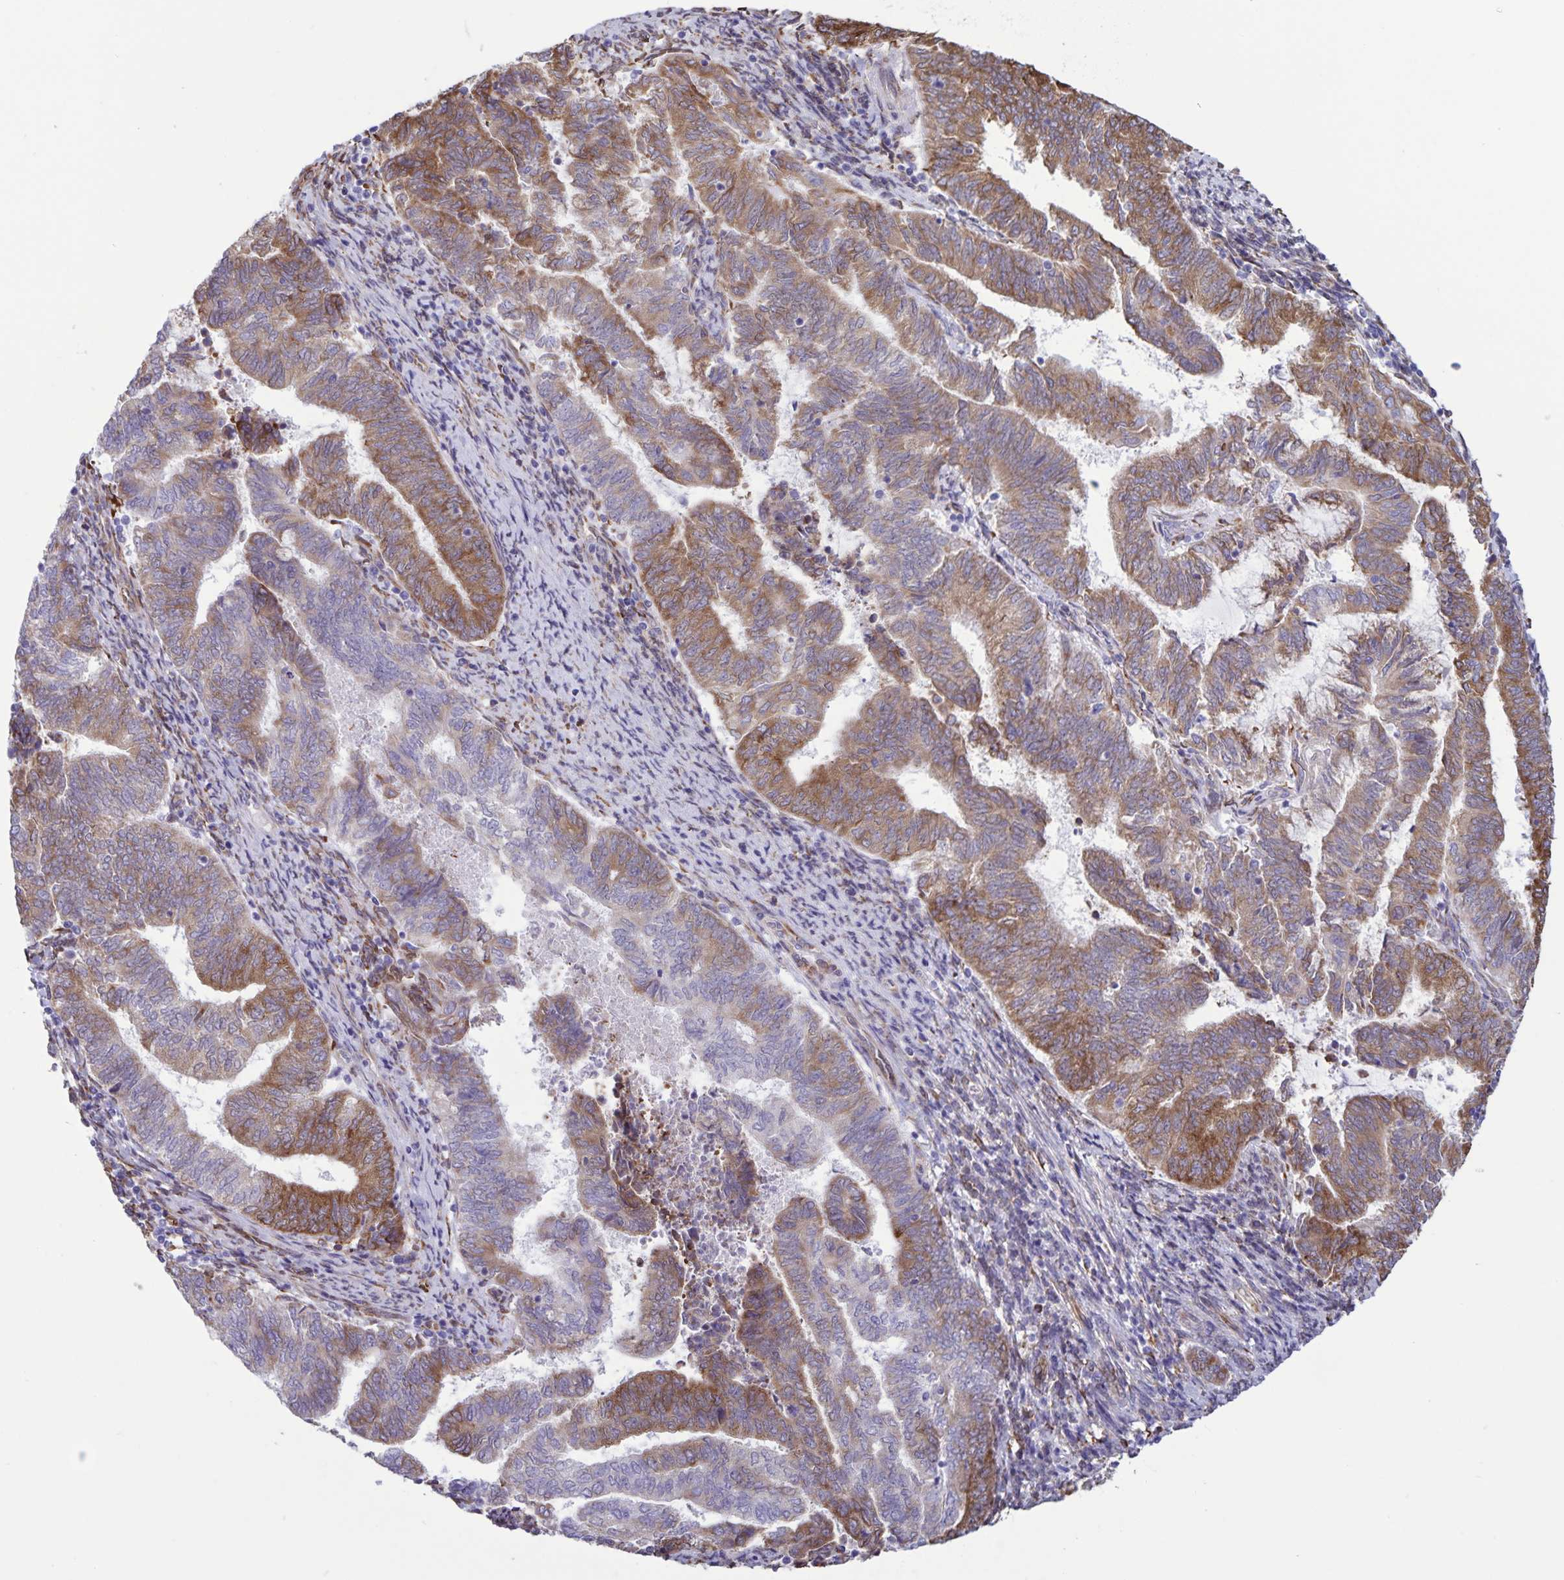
{"staining": {"intensity": "moderate", "quantity": "25%-75%", "location": "cytoplasmic/membranous"}, "tissue": "endometrial cancer", "cell_type": "Tumor cells", "image_type": "cancer", "snomed": [{"axis": "morphology", "description": "Adenocarcinoma, NOS"}, {"axis": "topography", "description": "Endometrium"}], "caption": "High-magnification brightfield microscopy of adenocarcinoma (endometrial) stained with DAB (3,3'-diaminobenzidine) (brown) and counterstained with hematoxylin (blue). tumor cells exhibit moderate cytoplasmic/membranous staining is identified in approximately25%-75% of cells. Using DAB (3,3'-diaminobenzidine) (brown) and hematoxylin (blue) stains, captured at high magnification using brightfield microscopy.", "gene": "RCN1", "patient": {"sex": "female", "age": 65}}